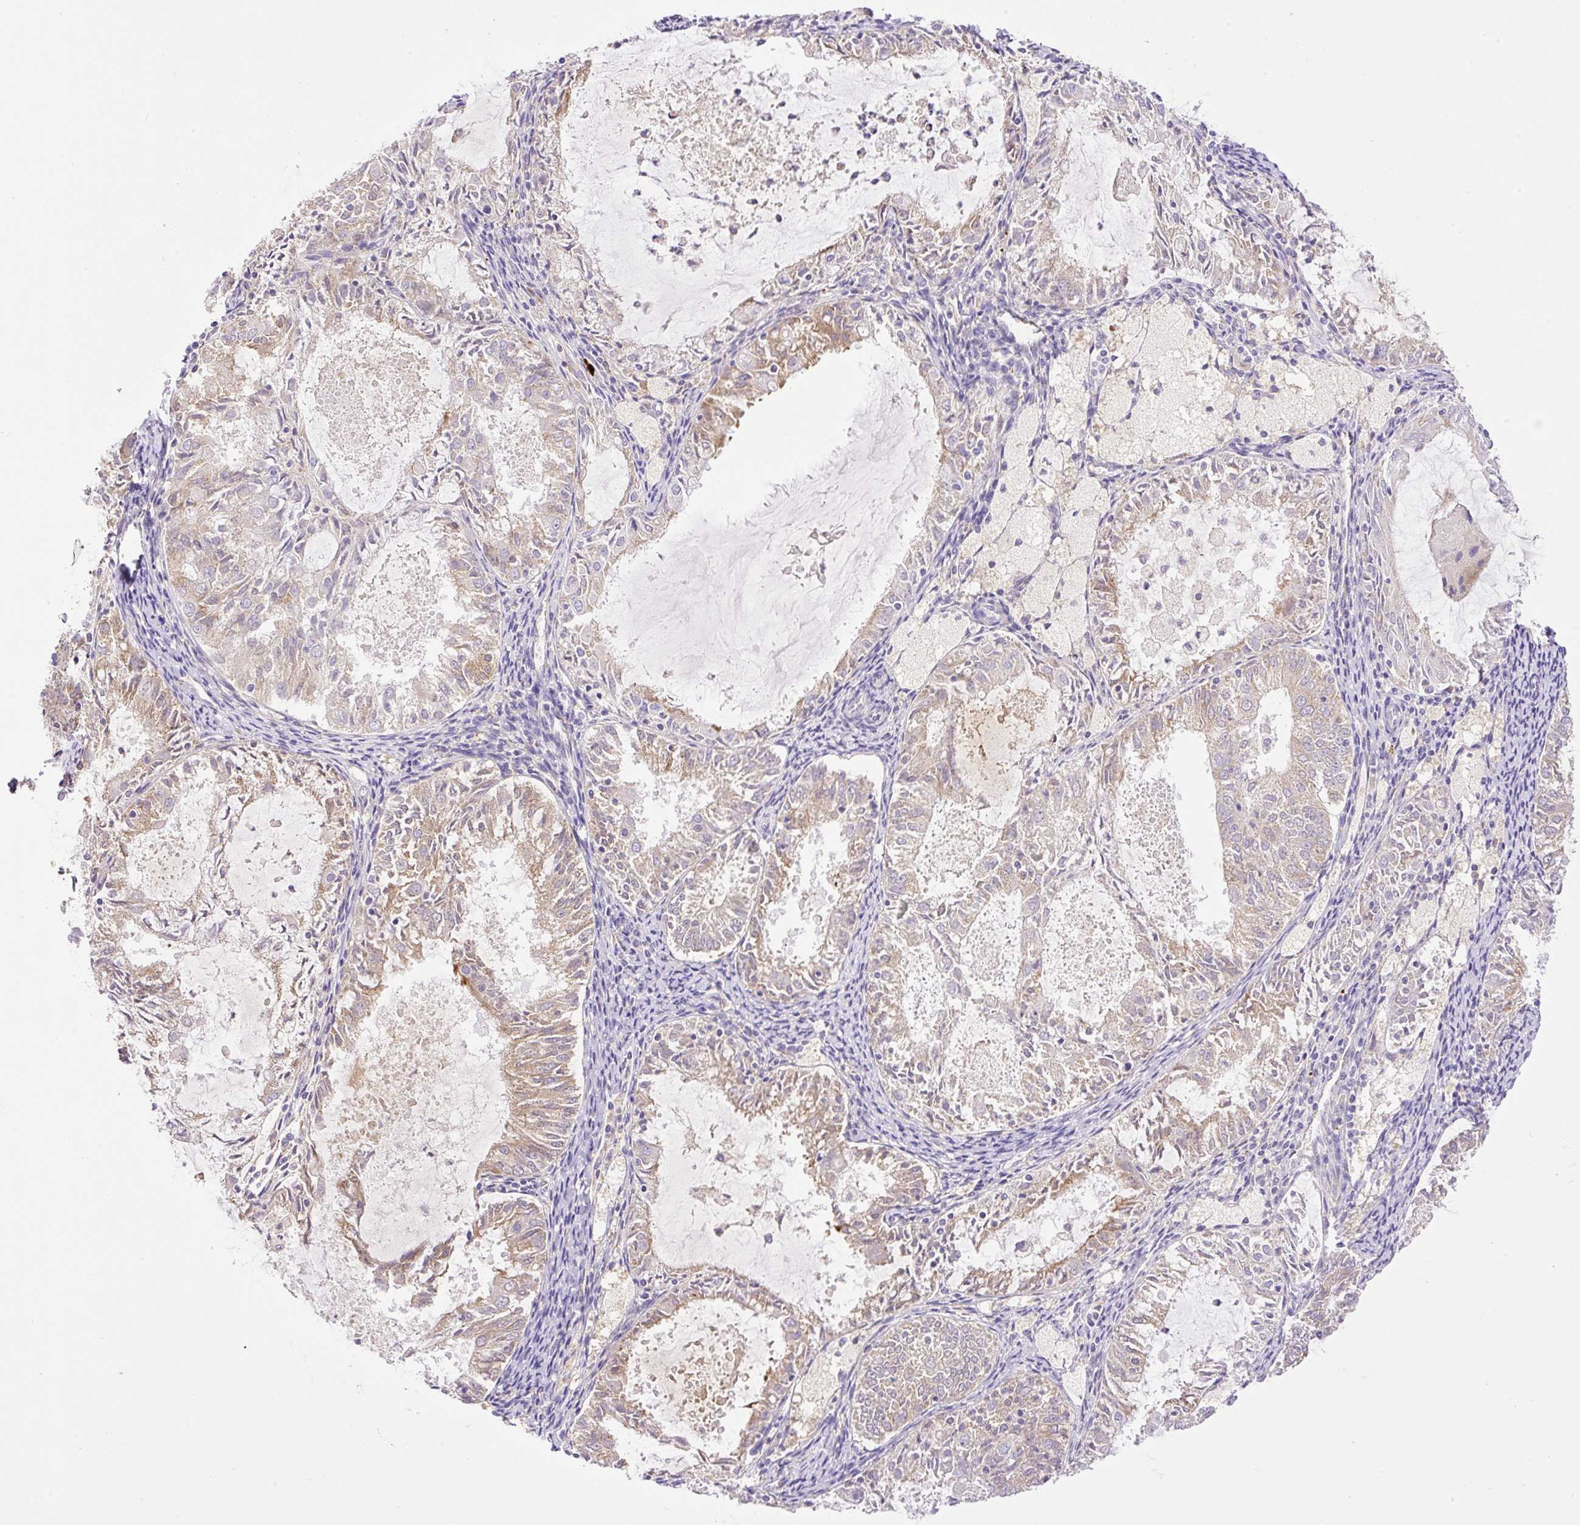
{"staining": {"intensity": "weak", "quantity": "25%-75%", "location": "cytoplasmic/membranous"}, "tissue": "endometrial cancer", "cell_type": "Tumor cells", "image_type": "cancer", "snomed": [{"axis": "morphology", "description": "Adenocarcinoma, NOS"}, {"axis": "topography", "description": "Endometrium"}], "caption": "Weak cytoplasmic/membranous positivity for a protein is present in approximately 25%-75% of tumor cells of endometrial cancer (adenocarcinoma) using immunohistochemistry (IHC).", "gene": "POFUT1", "patient": {"sex": "female", "age": 57}}